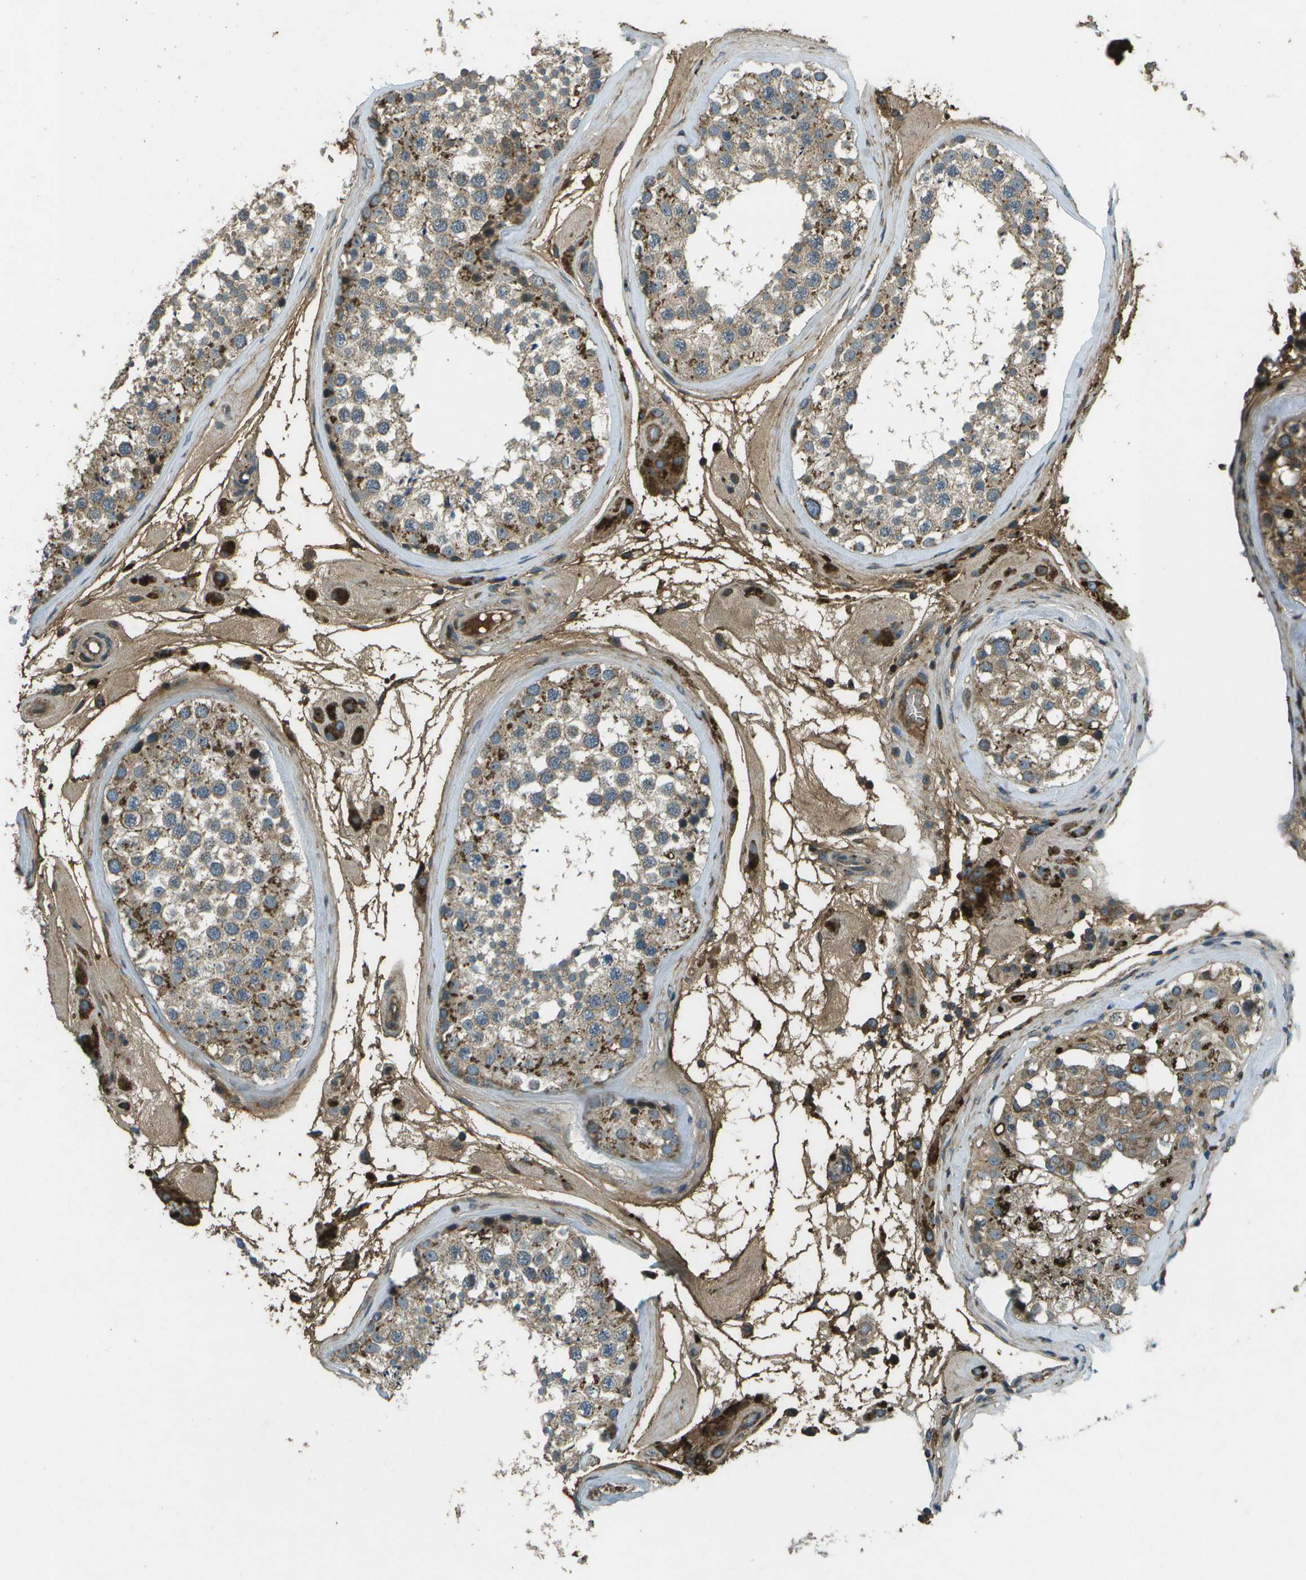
{"staining": {"intensity": "moderate", "quantity": ">75%", "location": "cytoplasmic/membranous"}, "tissue": "testis", "cell_type": "Cells in seminiferous ducts", "image_type": "normal", "snomed": [{"axis": "morphology", "description": "Normal tissue, NOS"}, {"axis": "topography", "description": "Testis"}], "caption": "DAB (3,3'-diaminobenzidine) immunohistochemical staining of benign testis reveals moderate cytoplasmic/membranous protein positivity in about >75% of cells in seminiferous ducts. (DAB (3,3'-diaminobenzidine) IHC with brightfield microscopy, high magnification).", "gene": "PXYLP1", "patient": {"sex": "male", "age": 46}}